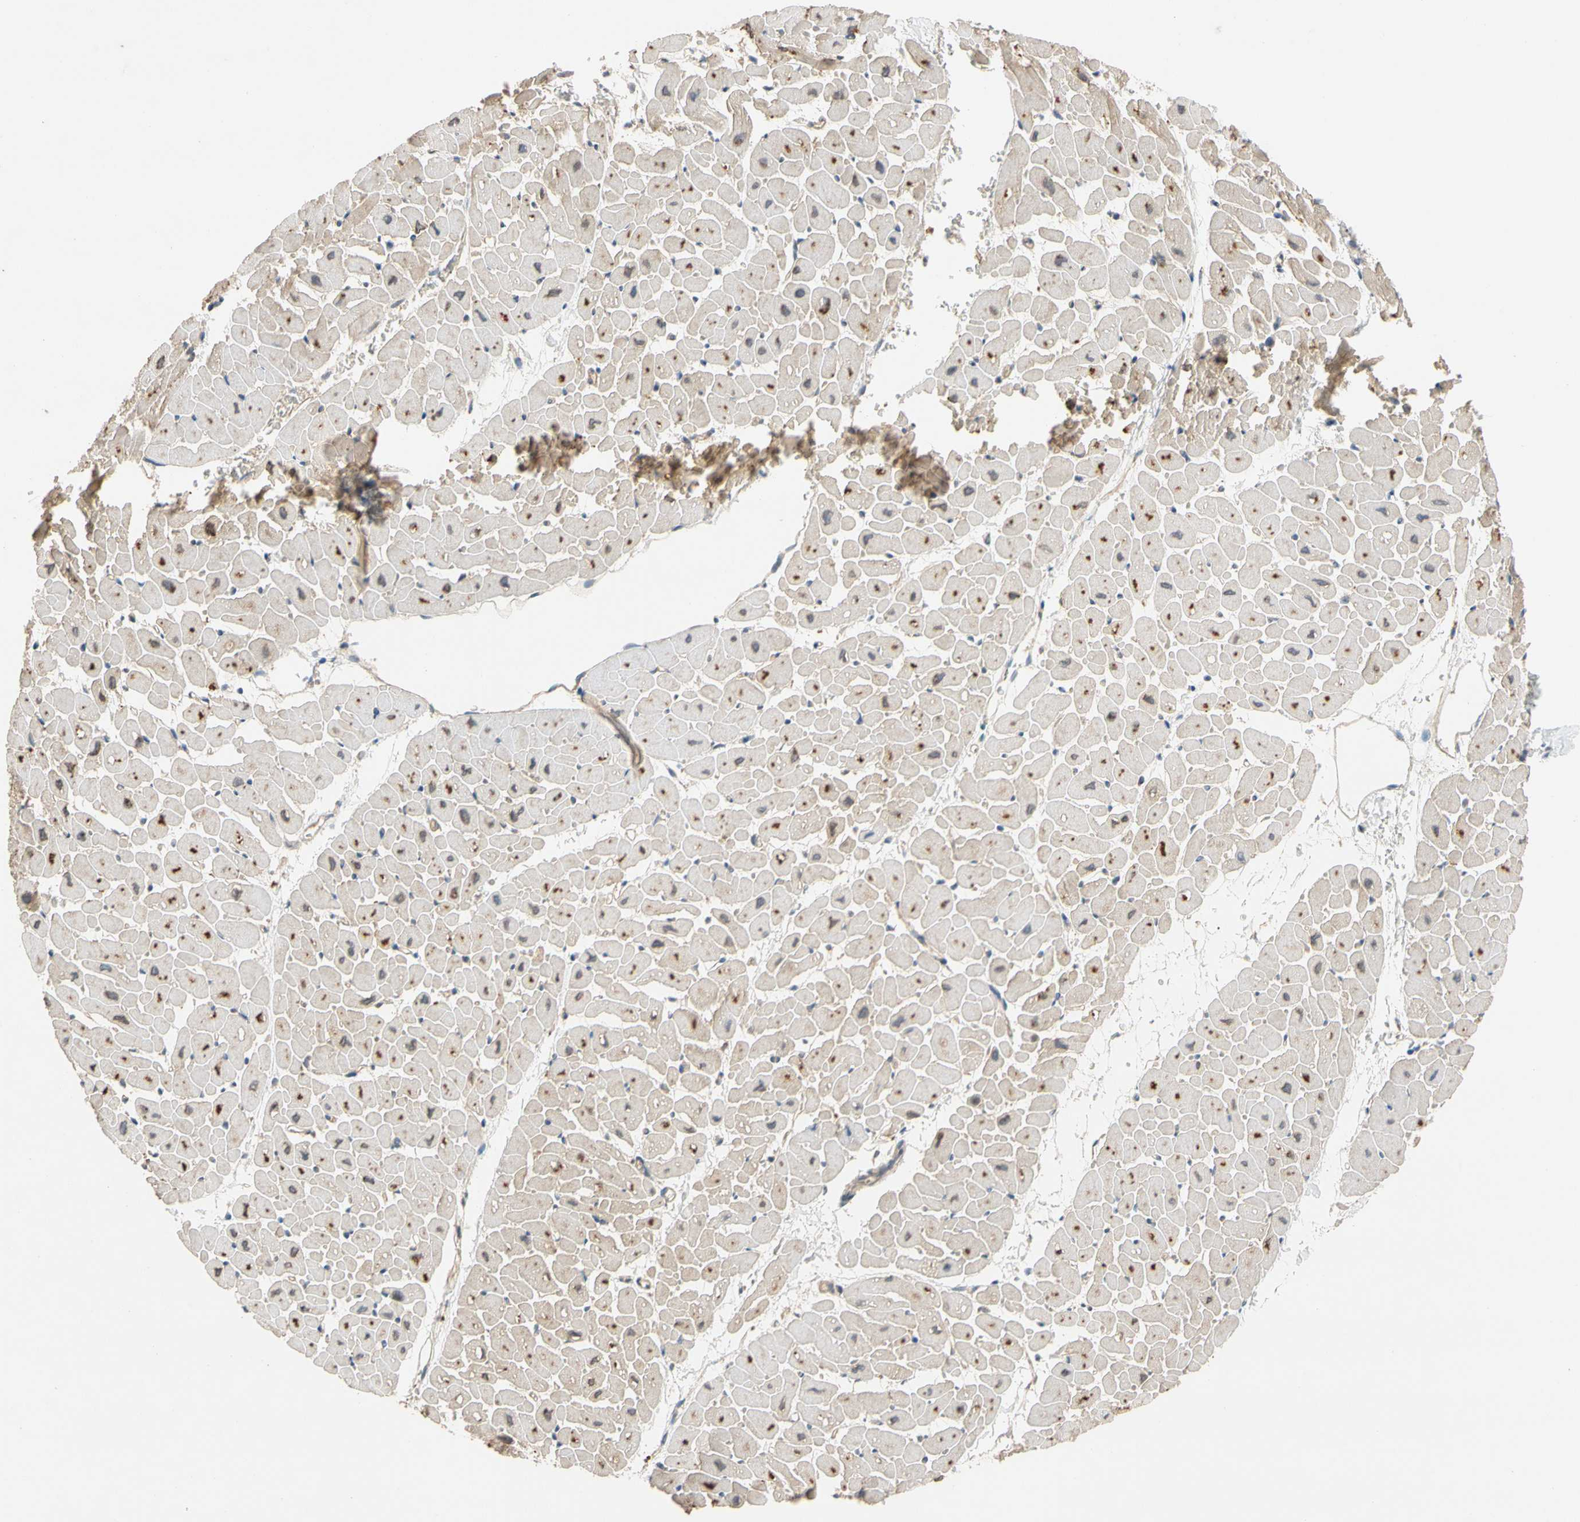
{"staining": {"intensity": "strong", "quantity": "25%-75%", "location": "cytoplasmic/membranous"}, "tissue": "heart muscle", "cell_type": "Cardiomyocytes", "image_type": "normal", "snomed": [{"axis": "morphology", "description": "Normal tissue, NOS"}, {"axis": "topography", "description": "Heart"}], "caption": "A brown stain shows strong cytoplasmic/membranous expression of a protein in cardiomyocytes of unremarkable heart muscle. The protein is stained brown, and the nuclei are stained in blue (DAB IHC with brightfield microscopy, high magnification).", "gene": "USP12", "patient": {"sex": "male", "age": 45}}